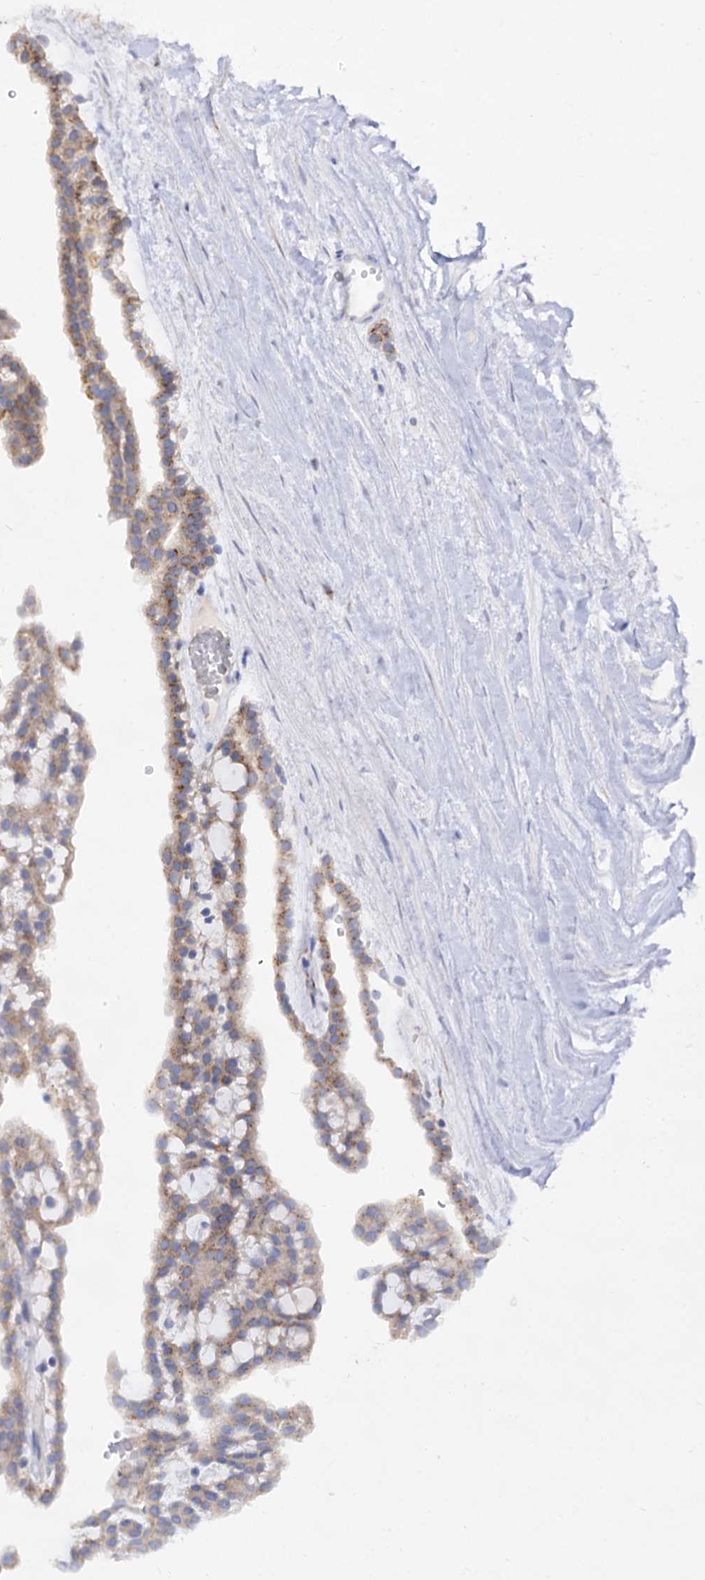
{"staining": {"intensity": "weak", "quantity": ">75%", "location": "cytoplasmic/membranous"}, "tissue": "renal cancer", "cell_type": "Tumor cells", "image_type": "cancer", "snomed": [{"axis": "morphology", "description": "Adenocarcinoma, NOS"}, {"axis": "topography", "description": "Kidney"}], "caption": "This photomicrograph shows immunohistochemistry (IHC) staining of human adenocarcinoma (renal), with low weak cytoplasmic/membranous positivity in approximately >75% of tumor cells.", "gene": "ARFIP2", "patient": {"sex": "male", "age": 63}}